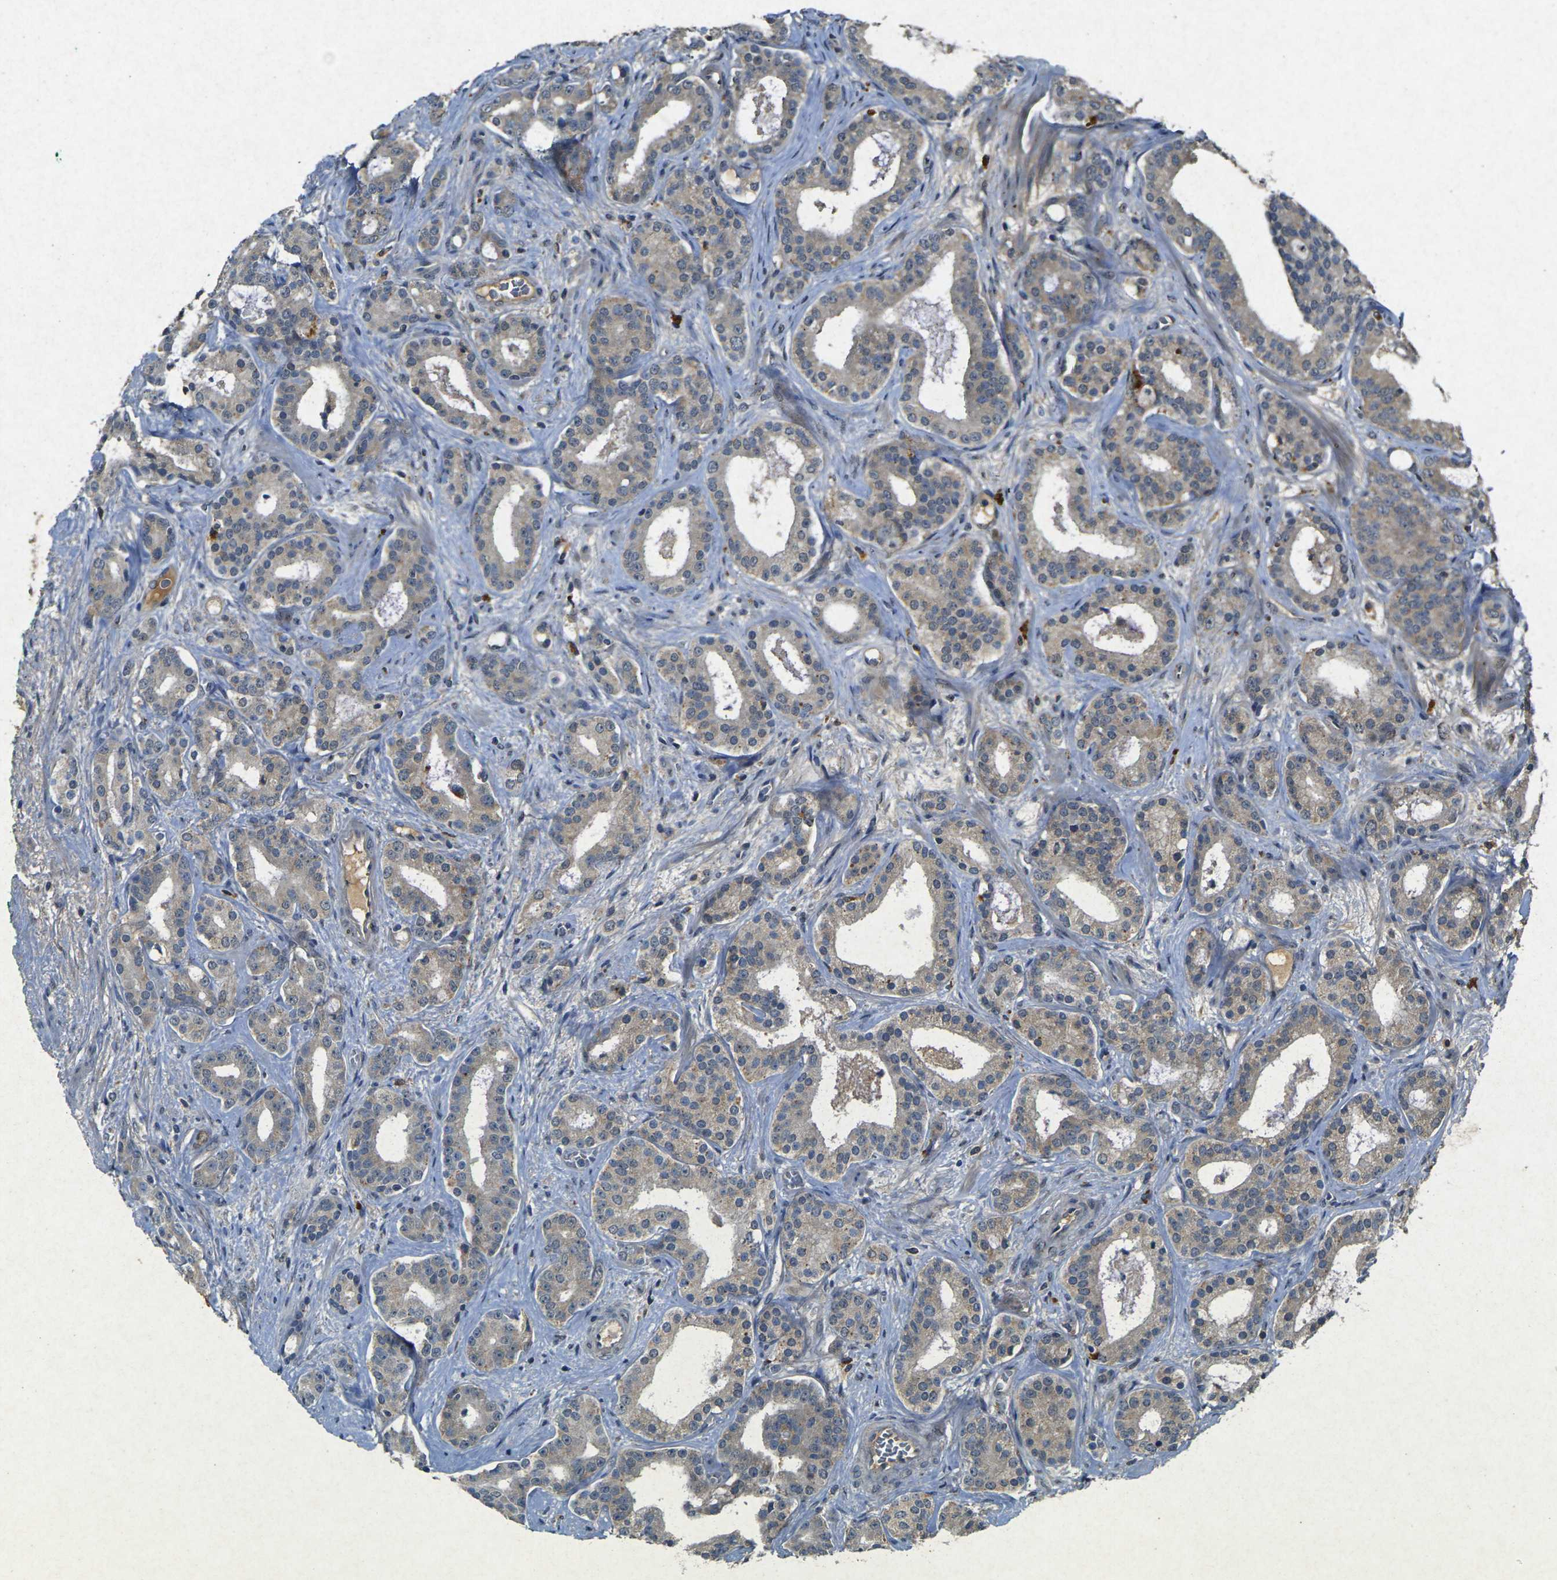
{"staining": {"intensity": "weak", "quantity": ">75%", "location": "cytoplasmic/membranous"}, "tissue": "prostate cancer", "cell_type": "Tumor cells", "image_type": "cancer", "snomed": [{"axis": "morphology", "description": "Adenocarcinoma, Low grade"}, {"axis": "topography", "description": "Prostate"}], "caption": "Low-grade adenocarcinoma (prostate) tissue exhibits weak cytoplasmic/membranous staining in approximately >75% of tumor cells", "gene": "RGMA", "patient": {"sex": "male", "age": 63}}